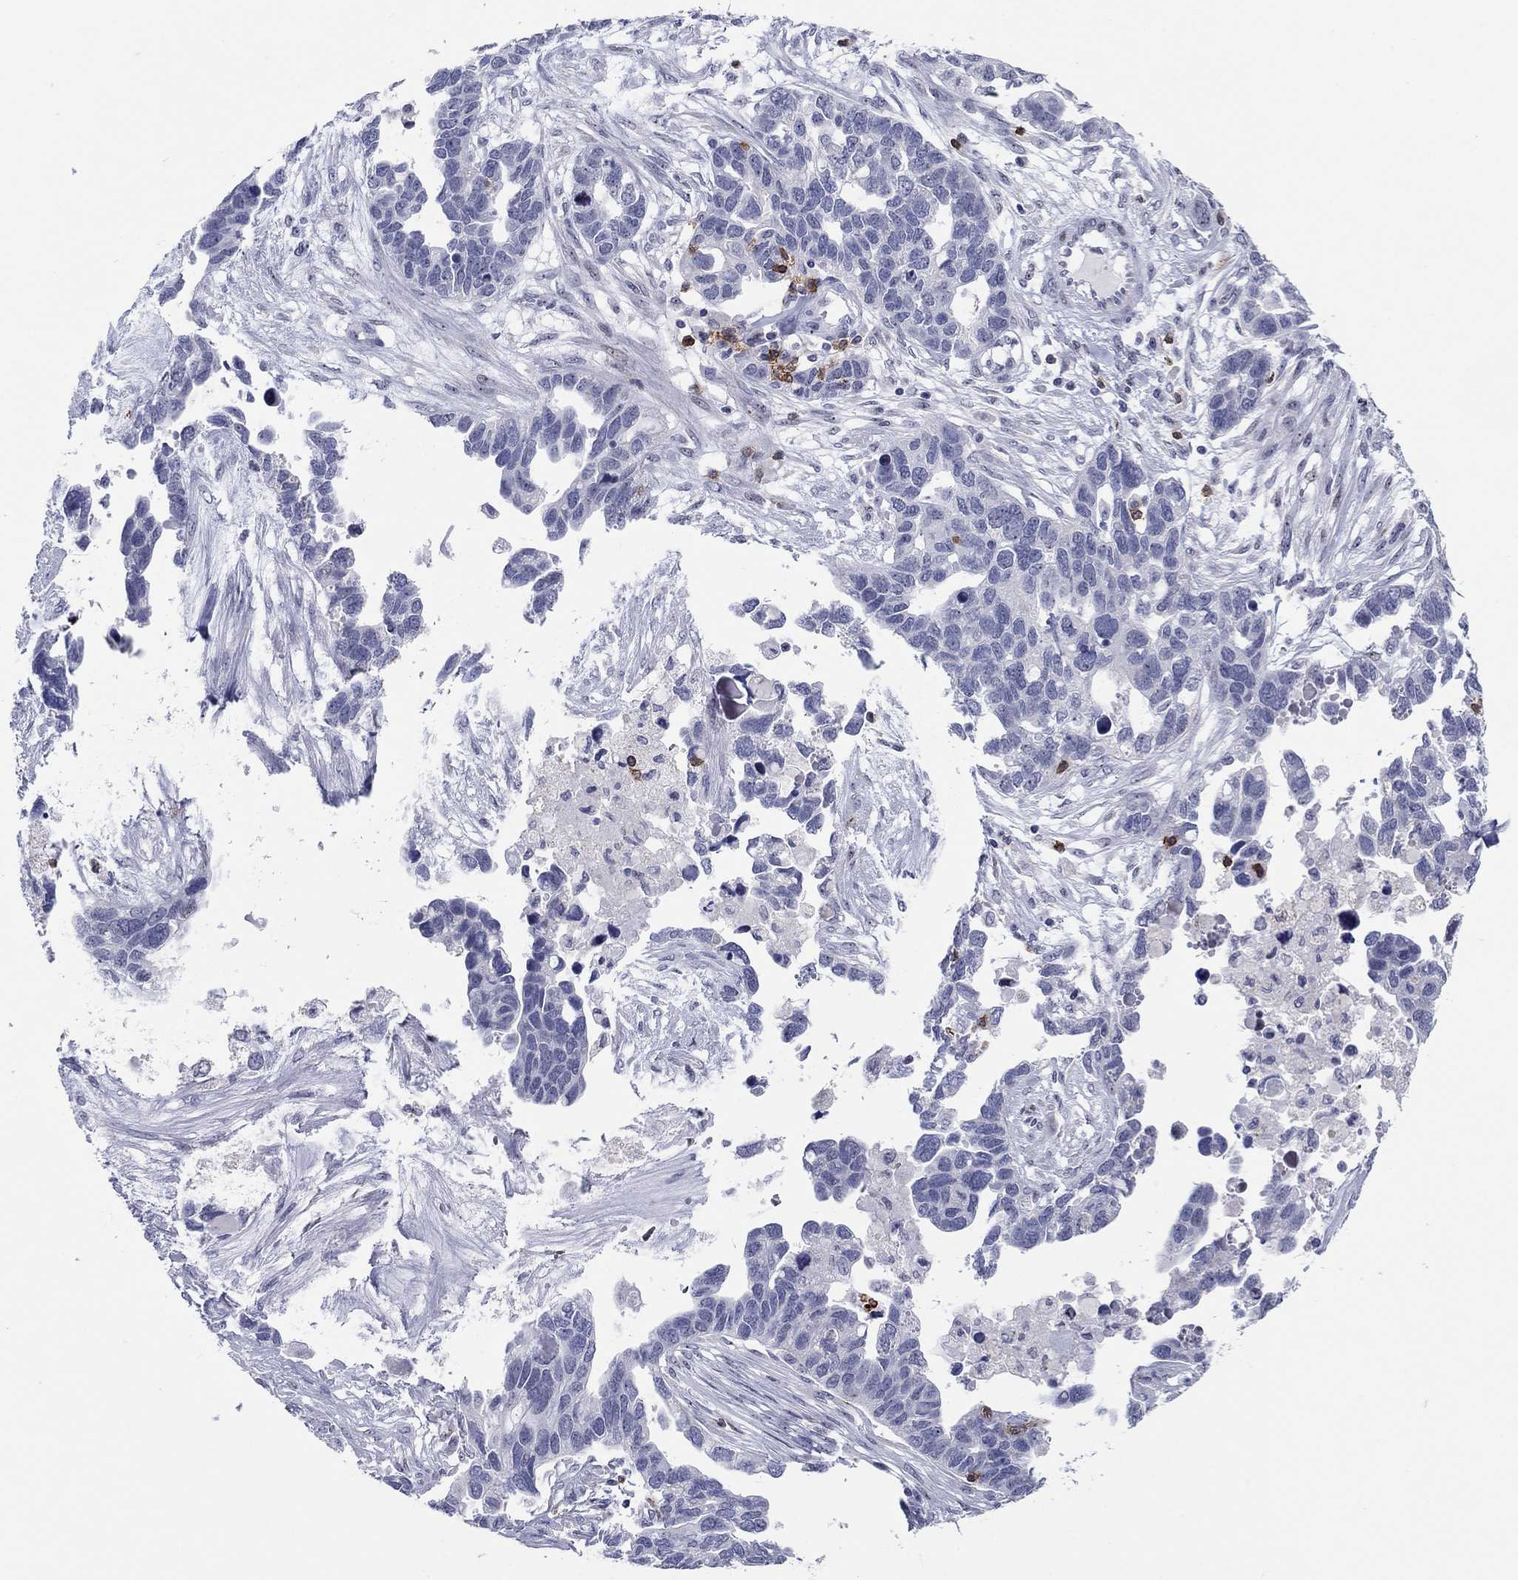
{"staining": {"intensity": "negative", "quantity": "none", "location": "none"}, "tissue": "ovarian cancer", "cell_type": "Tumor cells", "image_type": "cancer", "snomed": [{"axis": "morphology", "description": "Cystadenocarcinoma, serous, NOS"}, {"axis": "topography", "description": "Ovary"}], "caption": "Tumor cells are negative for brown protein staining in ovarian cancer.", "gene": "ITGAE", "patient": {"sex": "female", "age": 54}}